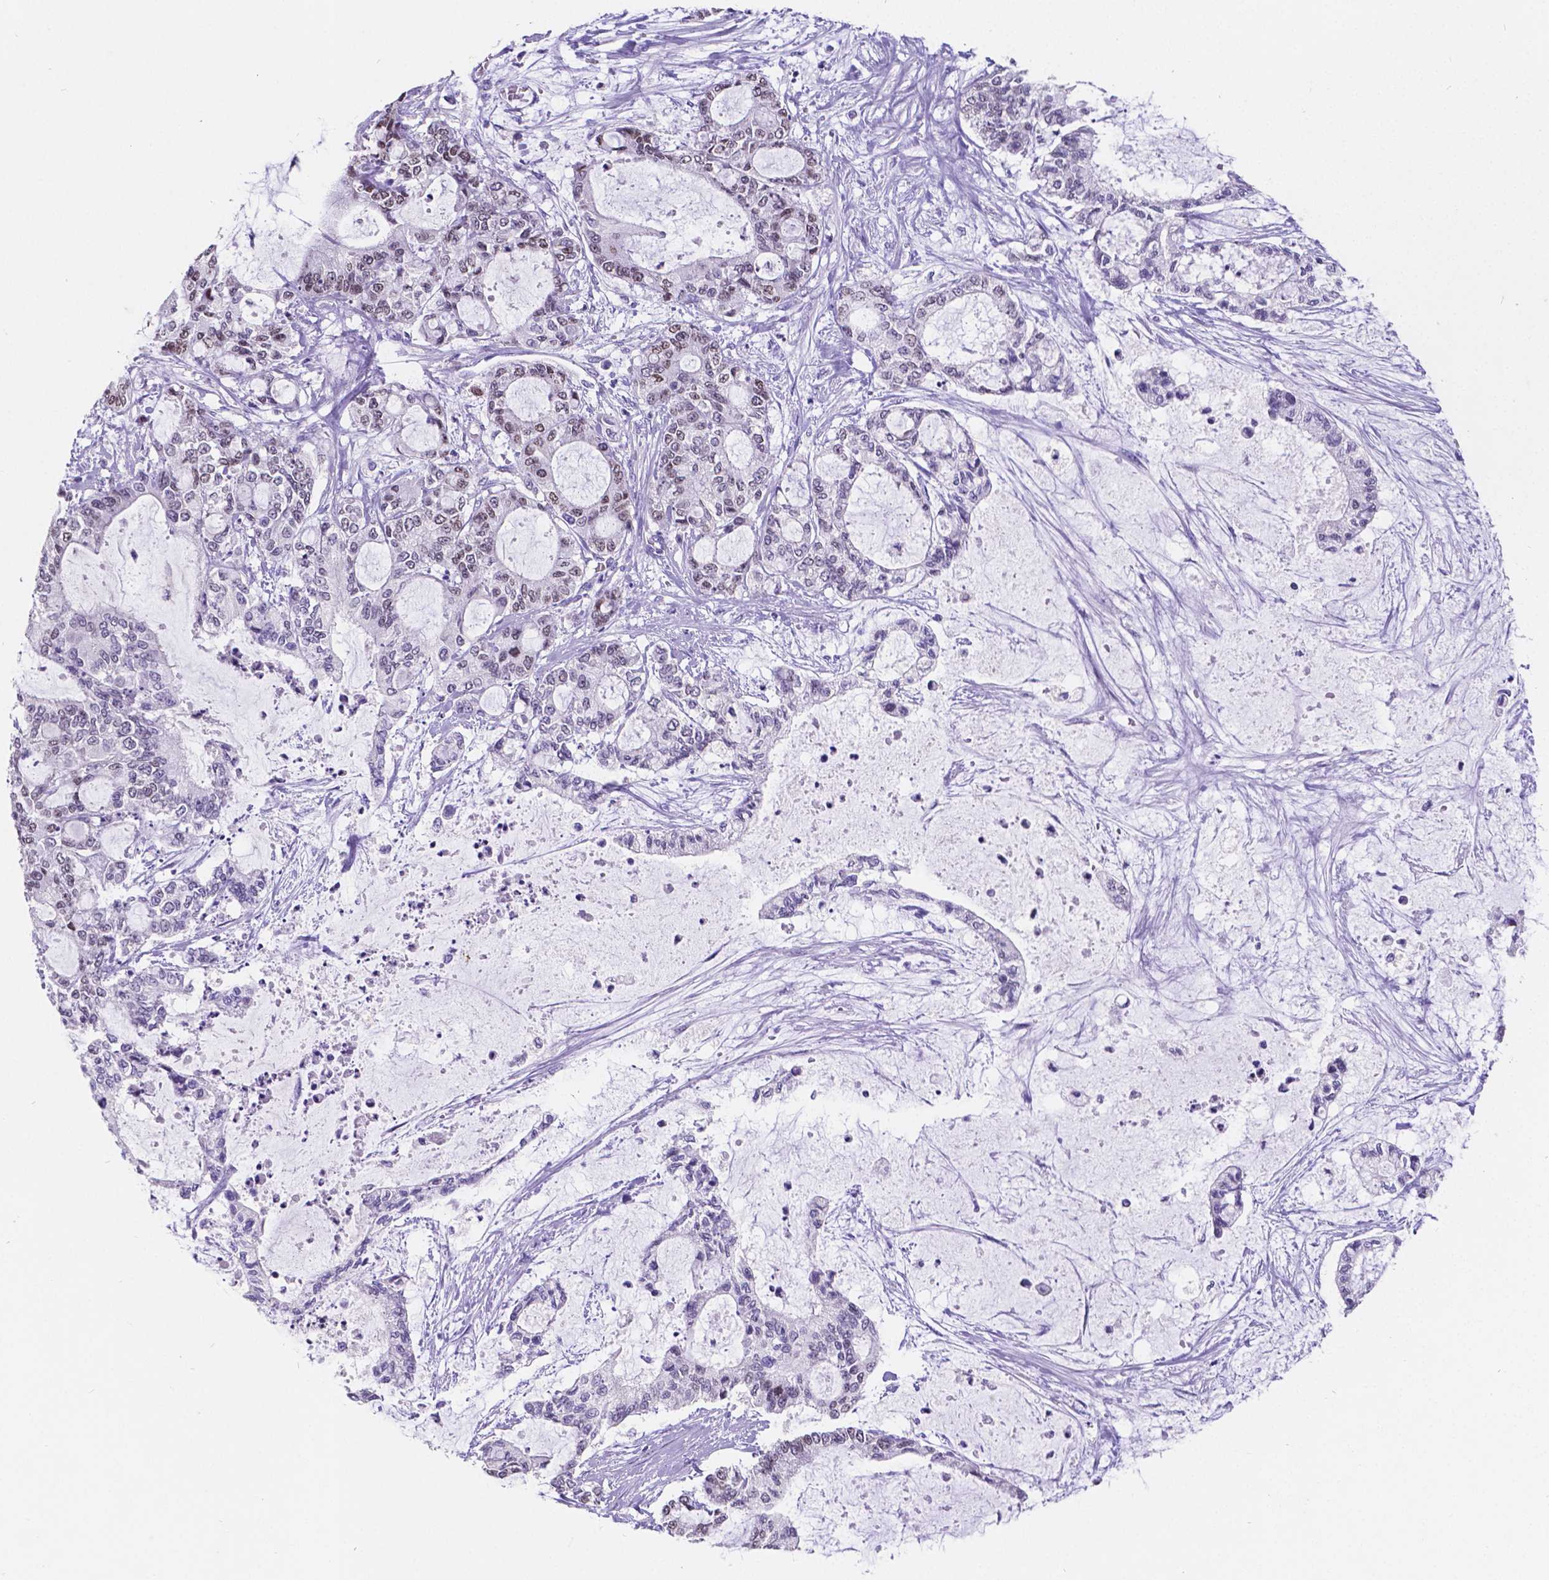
{"staining": {"intensity": "moderate", "quantity": "25%-75%", "location": "nuclear"}, "tissue": "liver cancer", "cell_type": "Tumor cells", "image_type": "cancer", "snomed": [{"axis": "morphology", "description": "Normal tissue, NOS"}, {"axis": "morphology", "description": "Cholangiocarcinoma"}, {"axis": "topography", "description": "Liver"}, {"axis": "topography", "description": "Peripheral nerve tissue"}], "caption": "Immunohistochemical staining of liver cholangiocarcinoma exhibits medium levels of moderate nuclear protein staining in about 25%-75% of tumor cells.", "gene": "SATB2", "patient": {"sex": "female", "age": 73}}